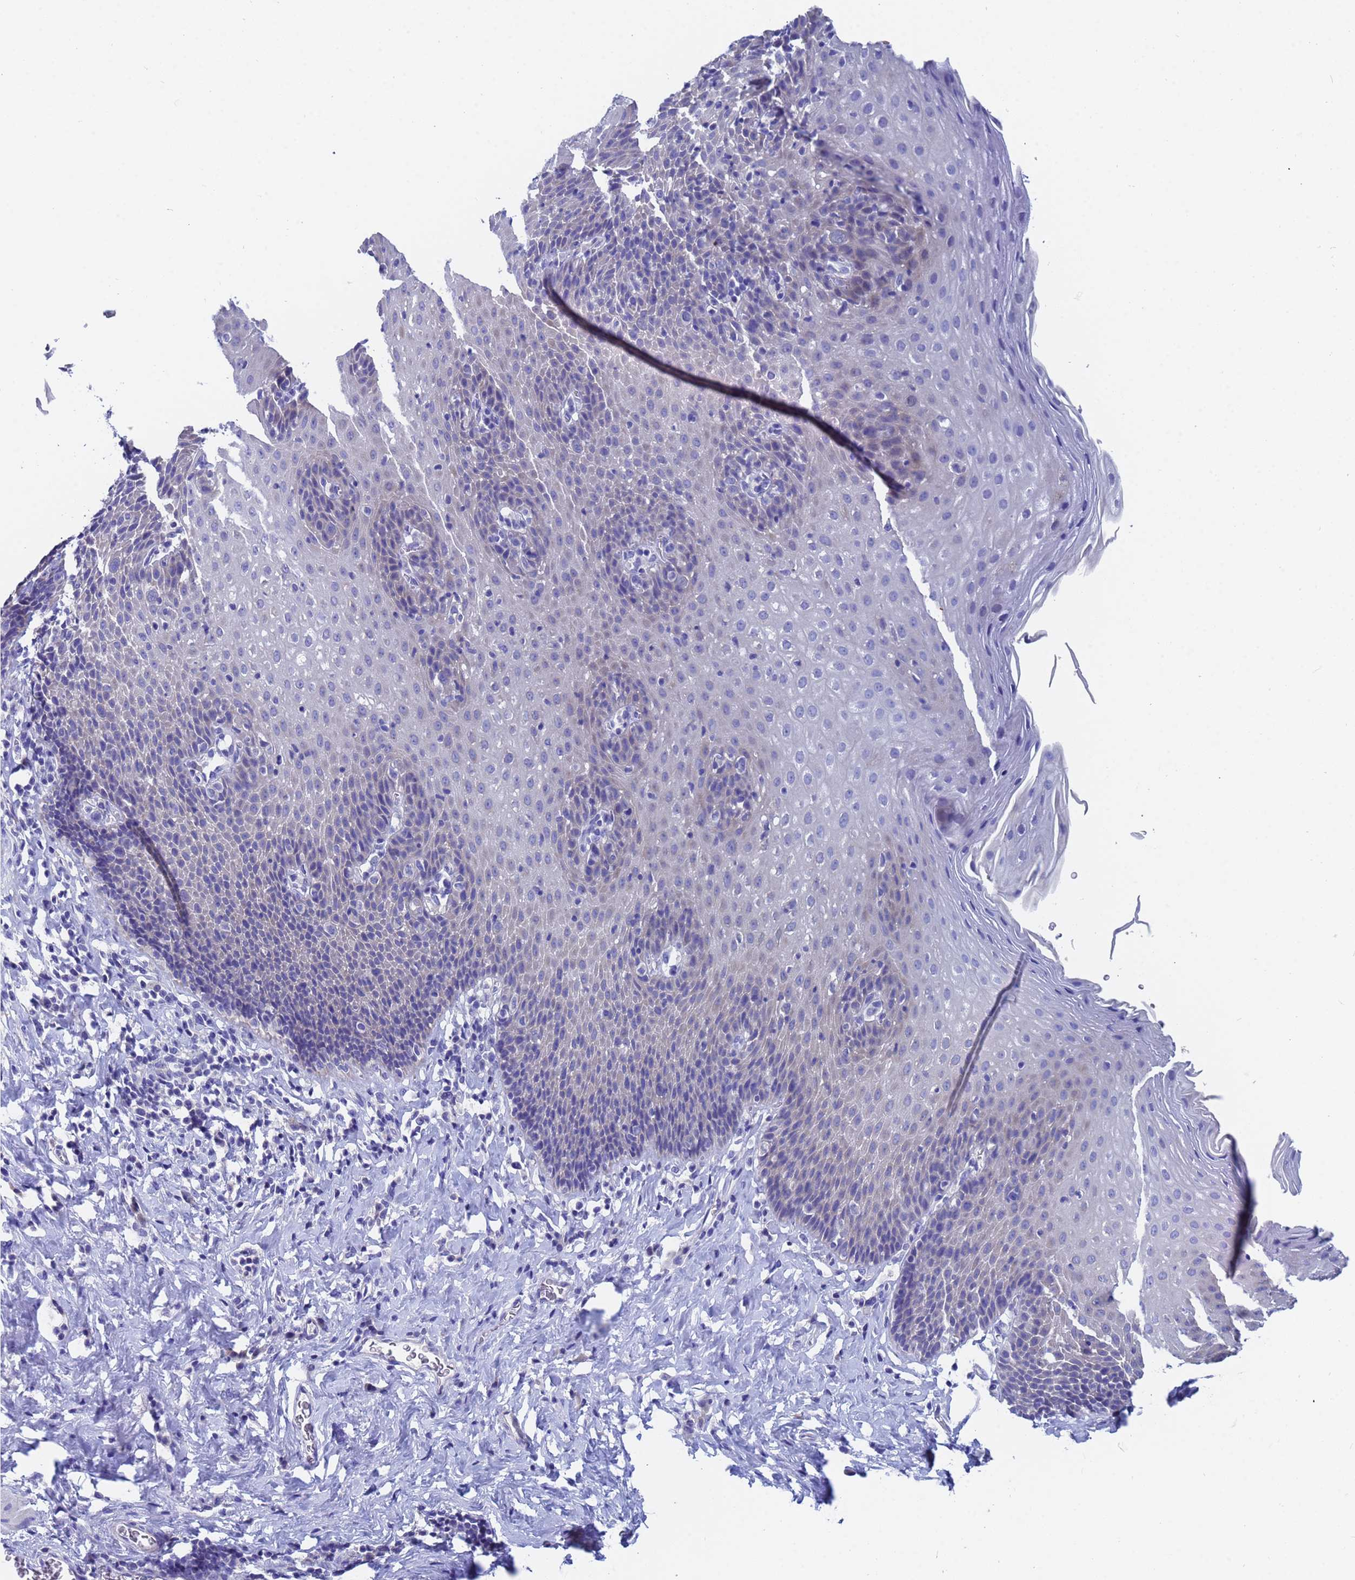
{"staining": {"intensity": "moderate", "quantity": "<25%", "location": "cytoplasmic/membranous"}, "tissue": "esophagus", "cell_type": "Squamous epithelial cells", "image_type": "normal", "snomed": [{"axis": "morphology", "description": "Normal tissue, NOS"}, {"axis": "topography", "description": "Esophagus"}], "caption": "IHC histopathology image of normal esophagus: human esophagus stained using immunohistochemistry reveals low levels of moderate protein expression localized specifically in the cytoplasmic/membranous of squamous epithelial cells, appearing as a cytoplasmic/membranous brown color.", "gene": "UBE2O", "patient": {"sex": "female", "age": 61}}